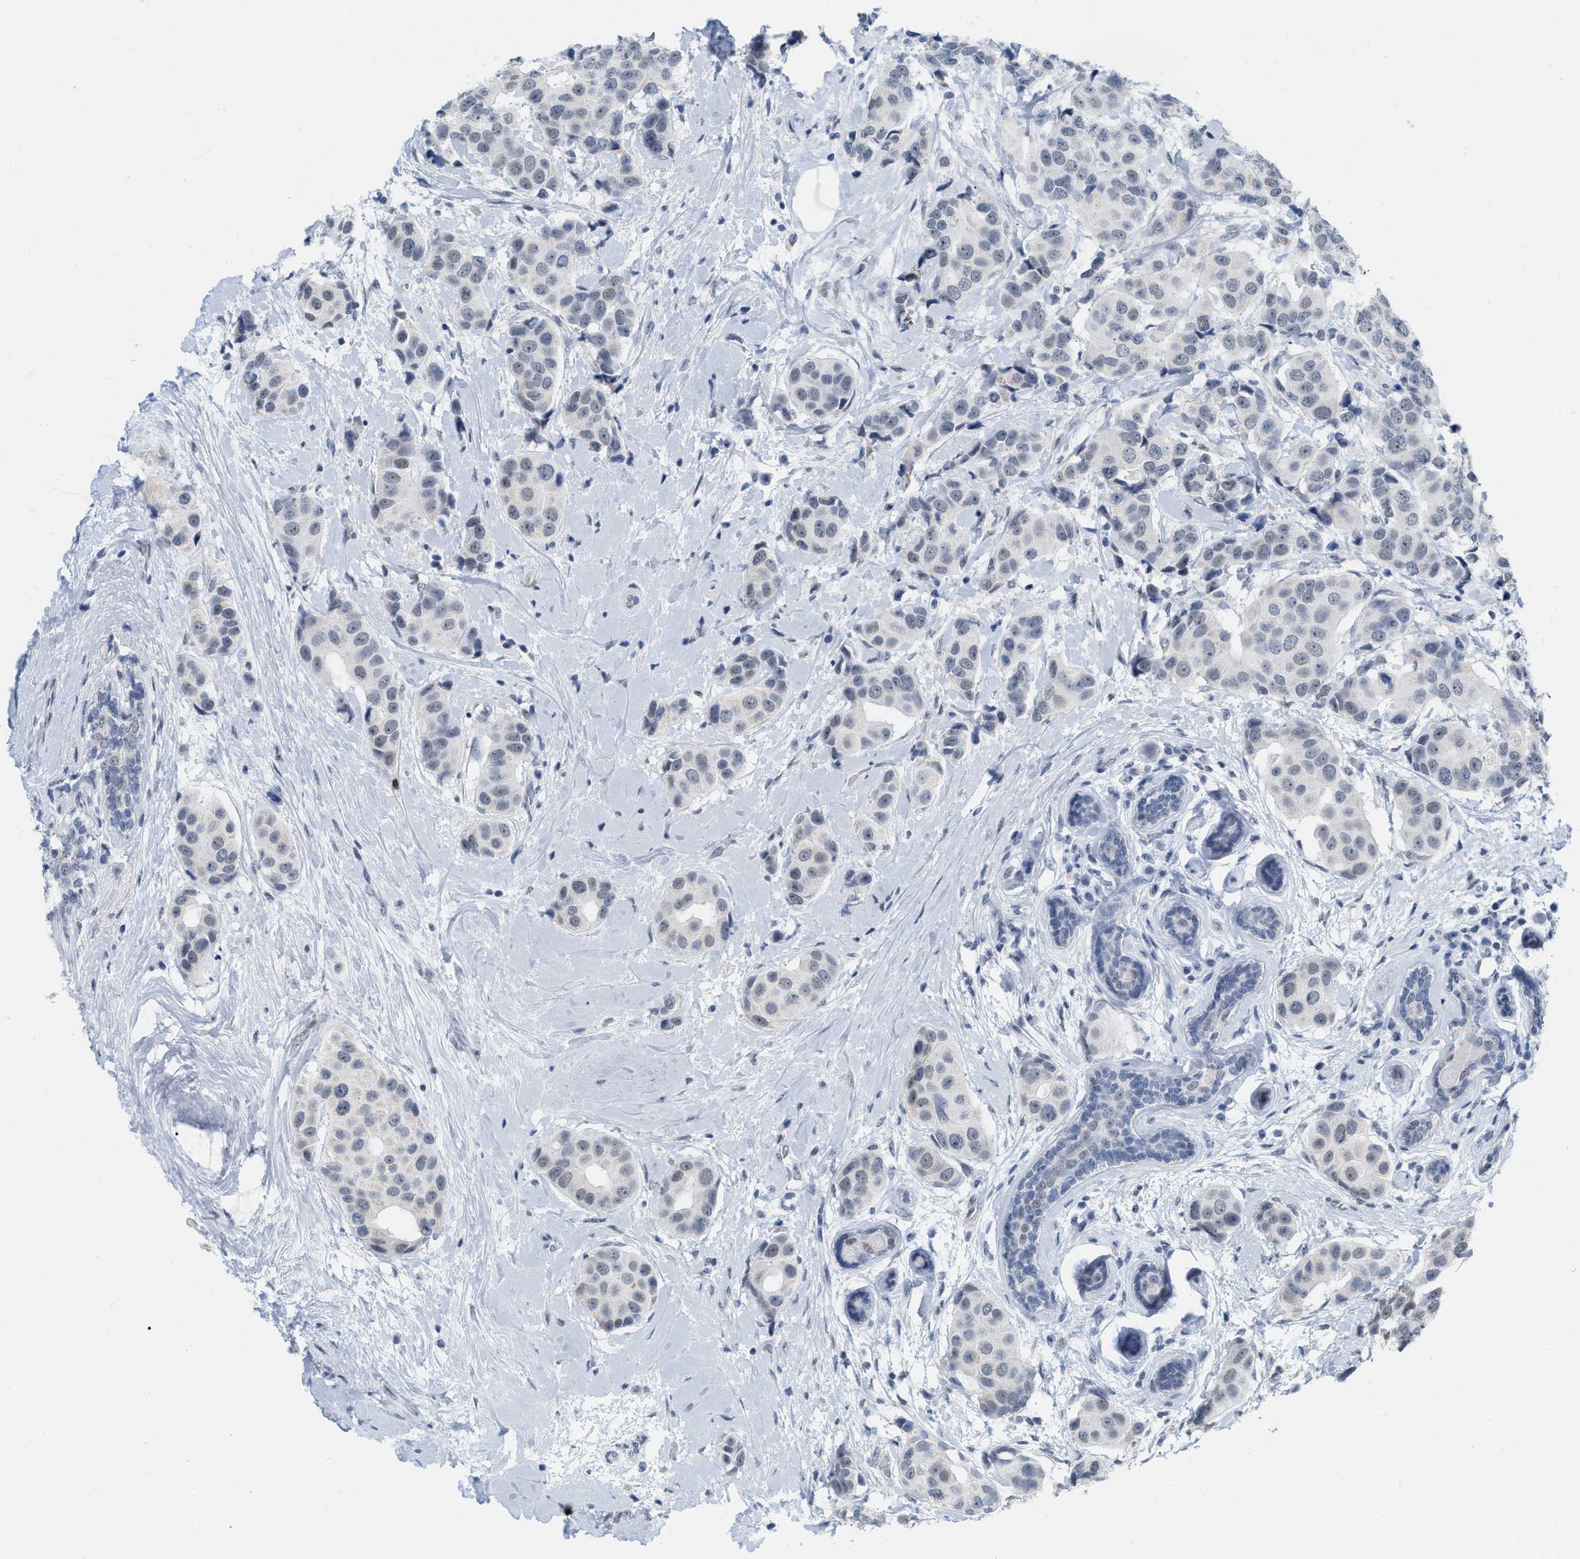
{"staining": {"intensity": "negative", "quantity": "none", "location": "none"}, "tissue": "breast cancer", "cell_type": "Tumor cells", "image_type": "cancer", "snomed": [{"axis": "morphology", "description": "Normal tissue, NOS"}, {"axis": "morphology", "description": "Duct carcinoma"}, {"axis": "topography", "description": "Breast"}], "caption": "Tumor cells are negative for brown protein staining in breast cancer (intraductal carcinoma).", "gene": "XIRP1", "patient": {"sex": "female", "age": 39}}